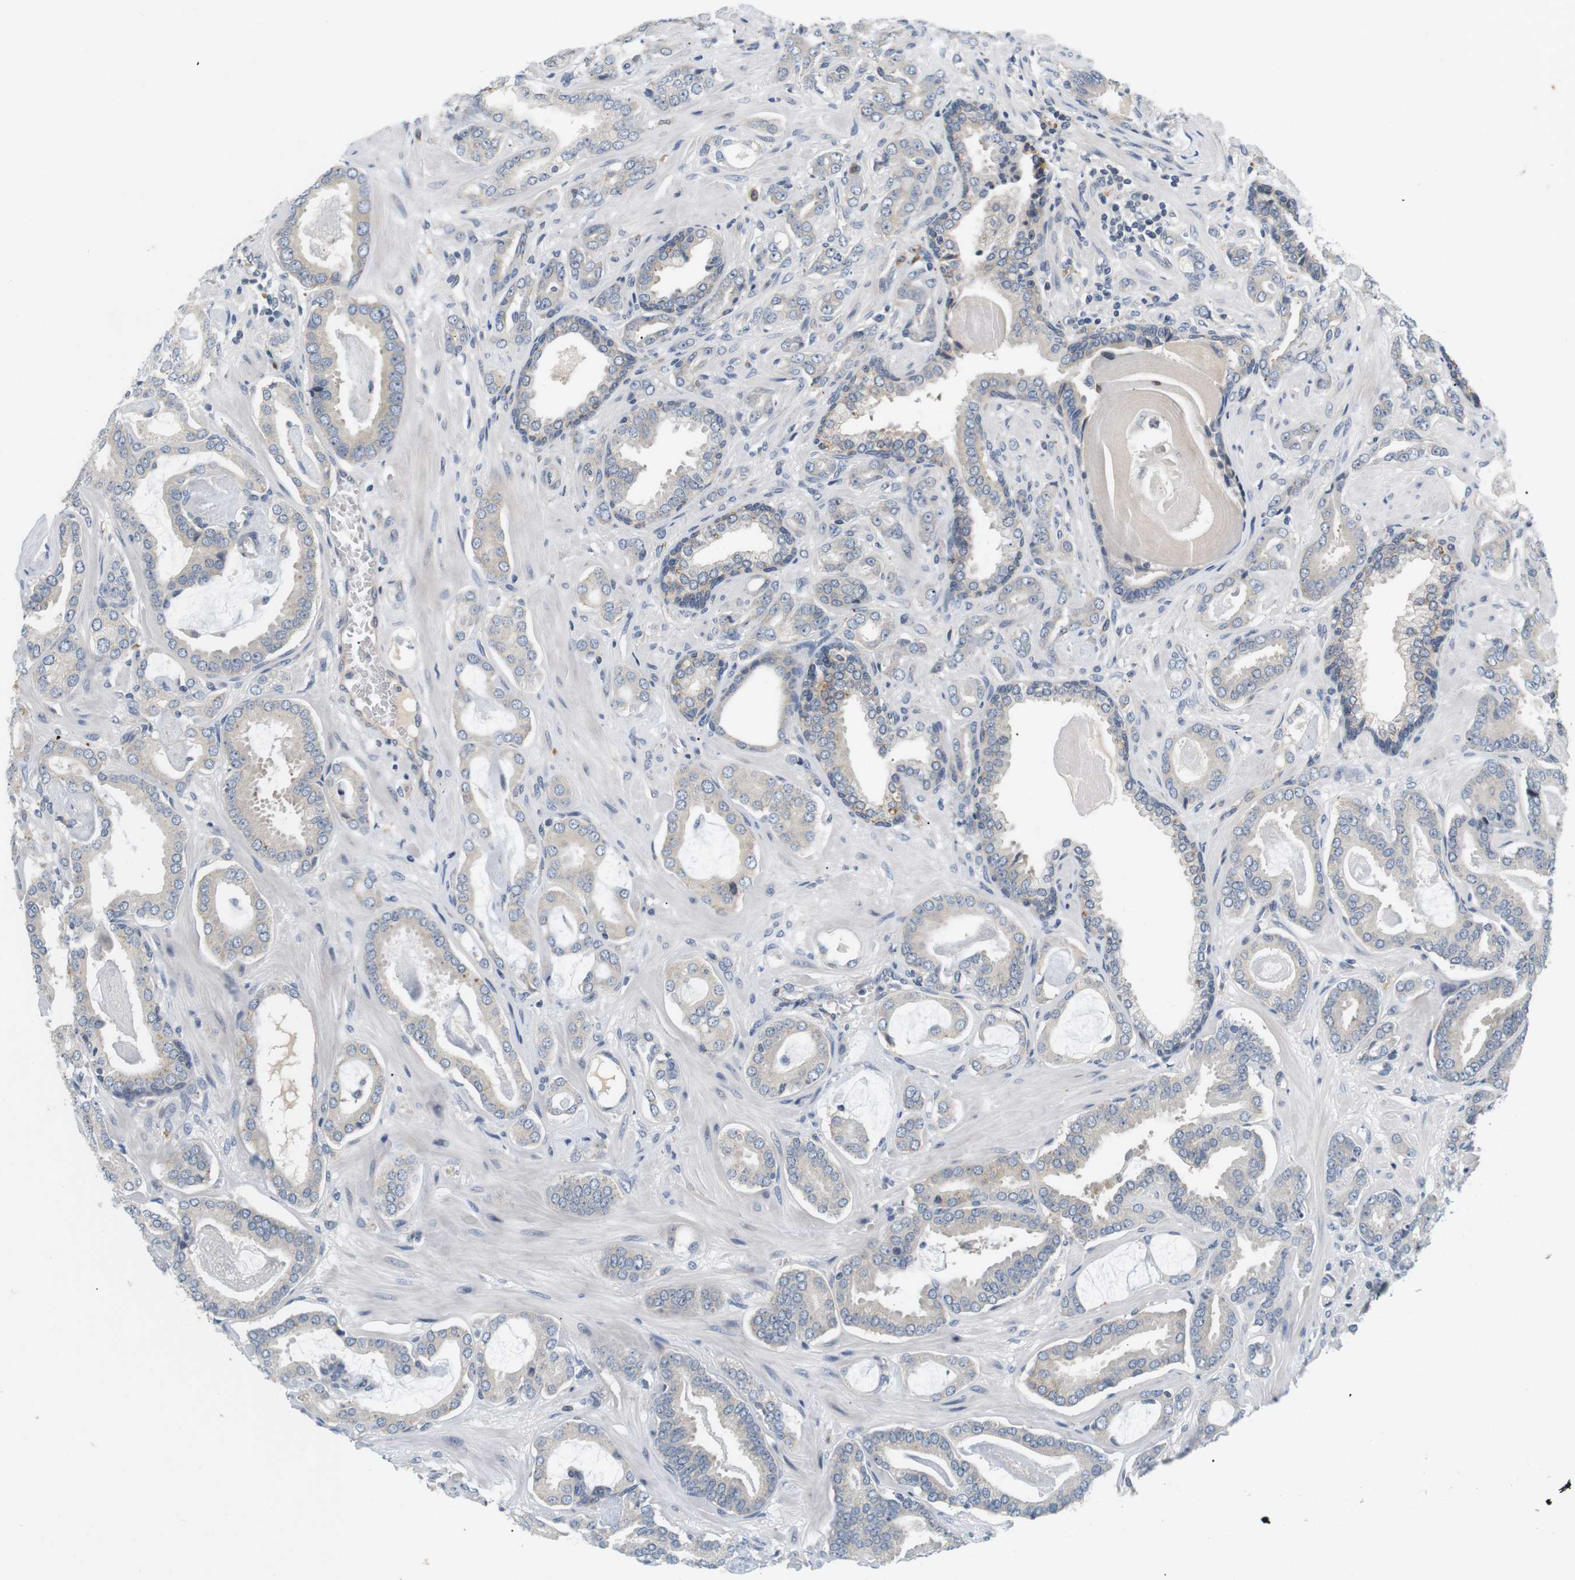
{"staining": {"intensity": "negative", "quantity": "none", "location": "none"}, "tissue": "prostate cancer", "cell_type": "Tumor cells", "image_type": "cancer", "snomed": [{"axis": "morphology", "description": "Adenocarcinoma, Low grade"}, {"axis": "topography", "description": "Prostate"}], "caption": "The immunohistochemistry histopathology image has no significant staining in tumor cells of prostate low-grade adenocarcinoma tissue.", "gene": "EVA1C", "patient": {"sex": "male", "age": 53}}